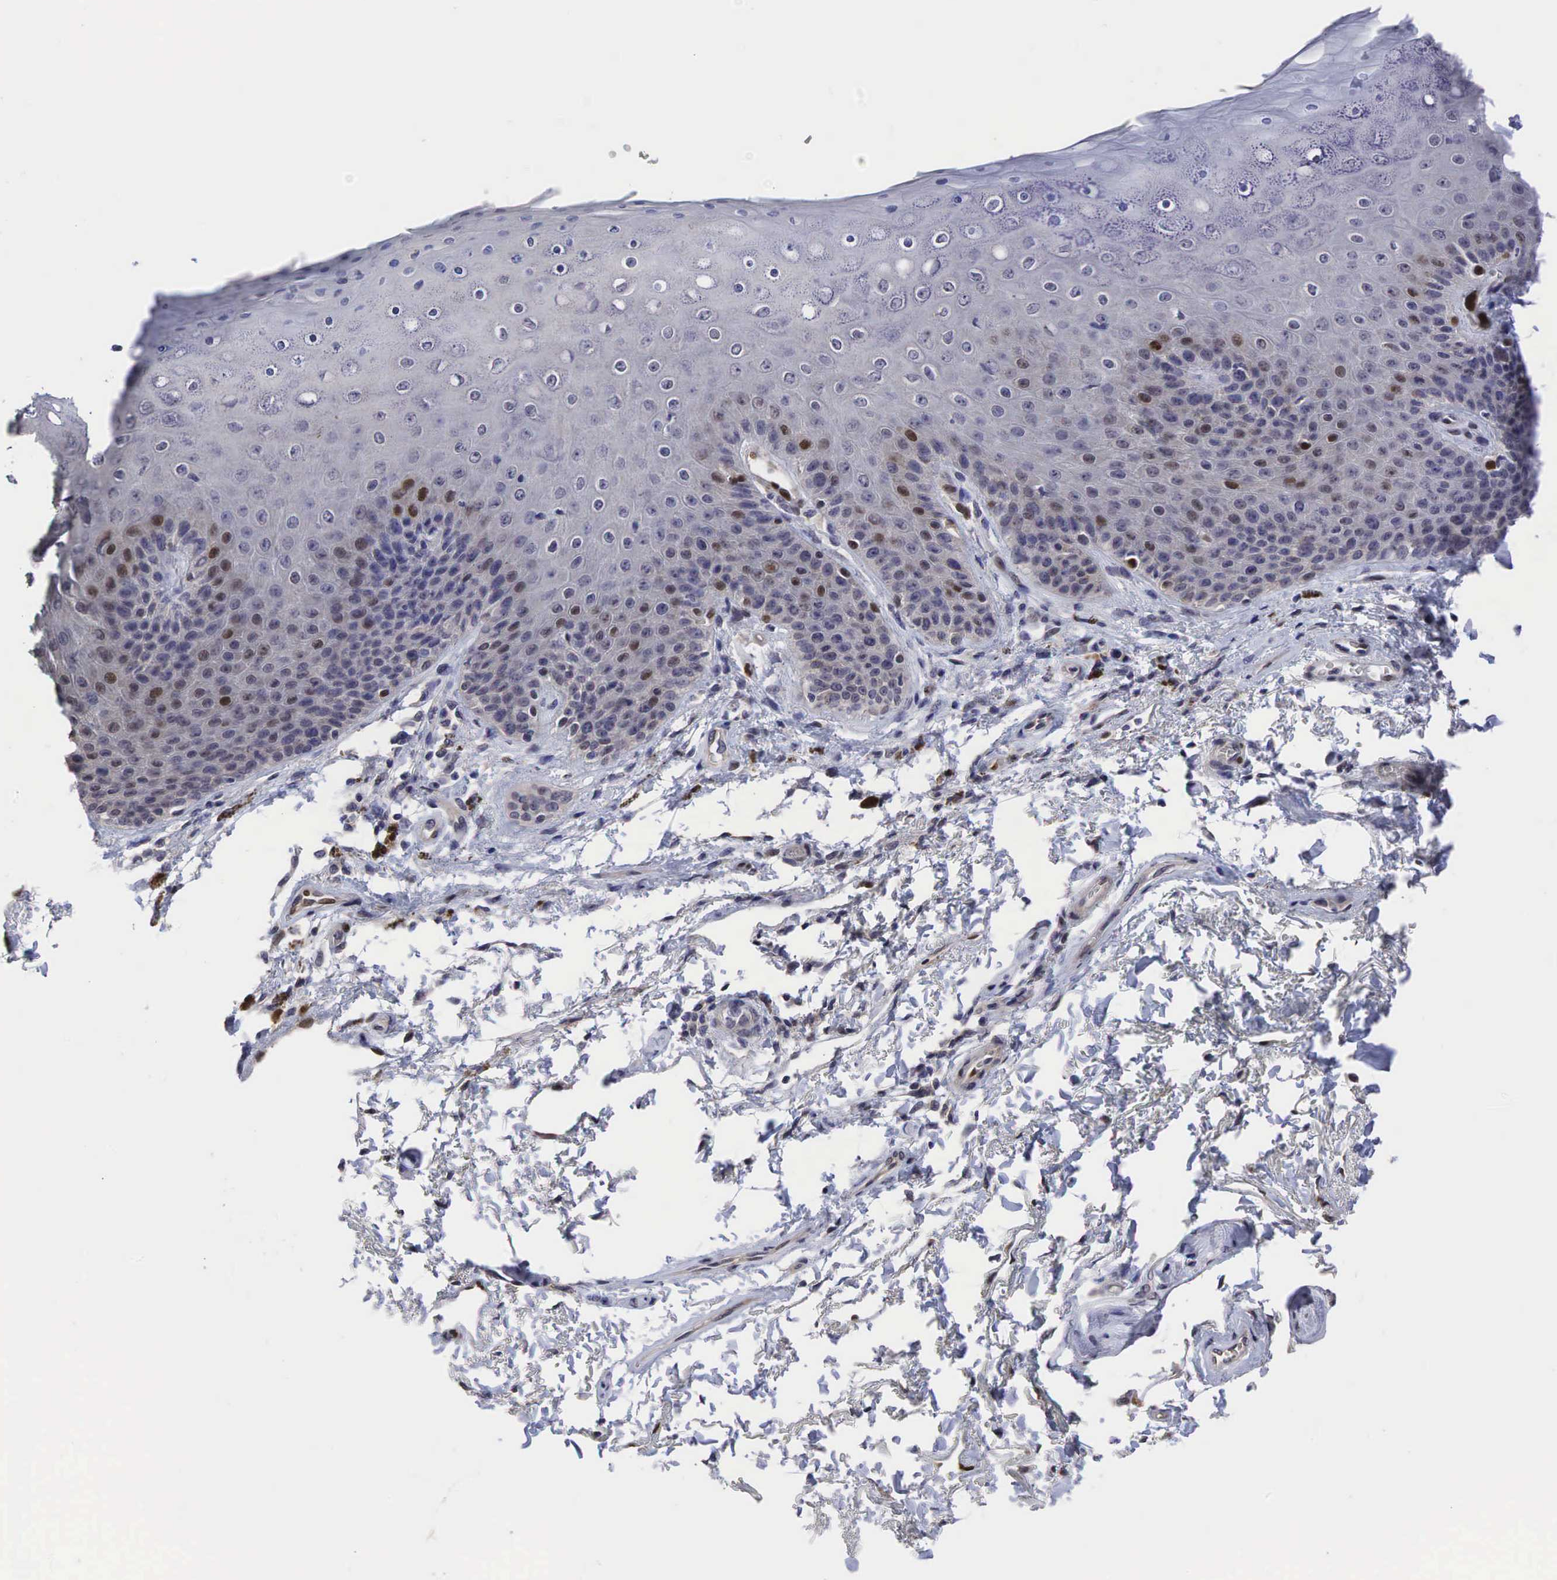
{"staining": {"intensity": "moderate", "quantity": "<25%", "location": "nuclear"}, "tissue": "skin", "cell_type": "Epidermal cells", "image_type": "normal", "snomed": [{"axis": "morphology", "description": "Normal tissue, NOS"}, {"axis": "topography", "description": "Anal"}, {"axis": "topography", "description": "Peripheral nerve tissue"}], "caption": "Immunohistochemical staining of normal human skin reveals <25% levels of moderate nuclear protein staining in approximately <25% of epidermal cells. Ihc stains the protein of interest in brown and the nuclei are stained blue.", "gene": "CCND1", "patient": {"sex": "female", "age": 46}}